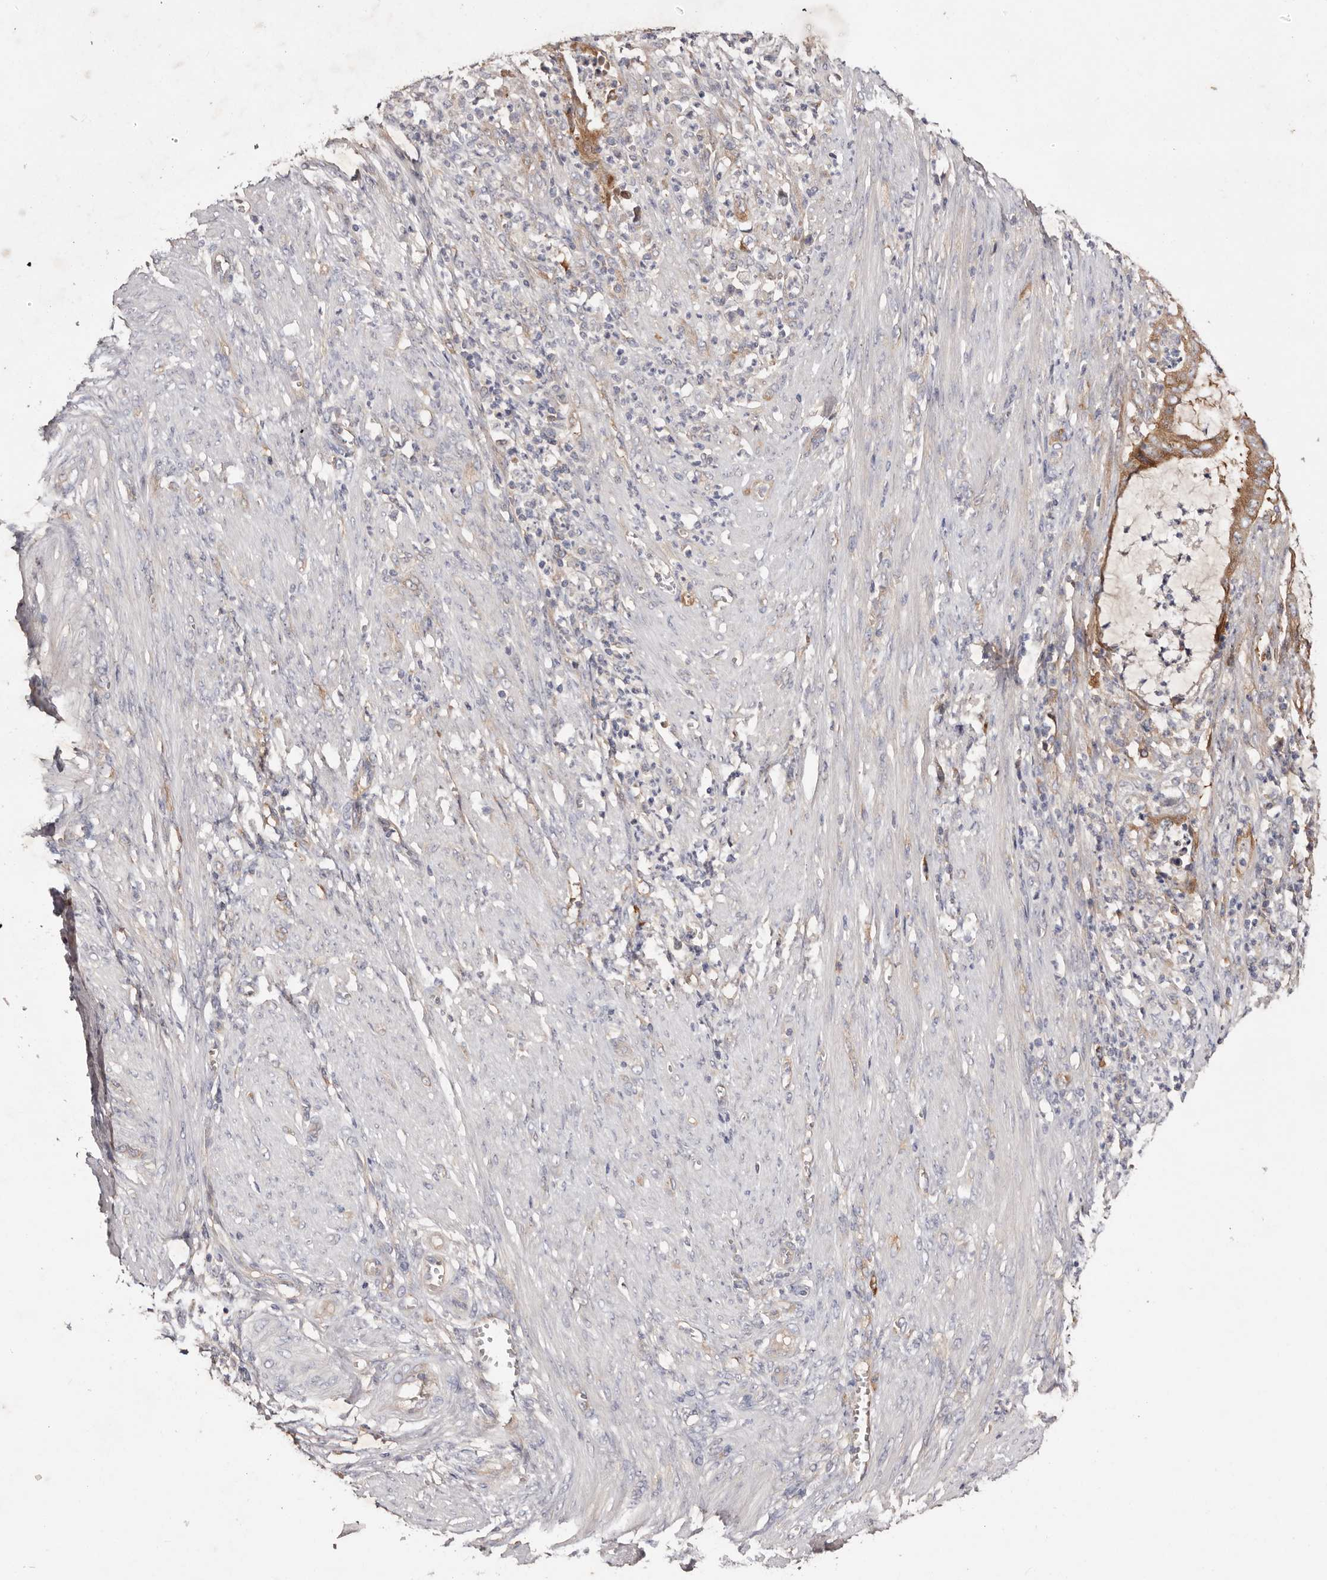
{"staining": {"intensity": "moderate", "quantity": ">75%", "location": "cytoplasmic/membranous"}, "tissue": "endometrial cancer", "cell_type": "Tumor cells", "image_type": "cancer", "snomed": [{"axis": "morphology", "description": "Adenocarcinoma, NOS"}, {"axis": "topography", "description": "Endometrium"}], "caption": "IHC staining of adenocarcinoma (endometrial), which exhibits medium levels of moderate cytoplasmic/membranous staining in about >75% of tumor cells indicating moderate cytoplasmic/membranous protein staining. The staining was performed using DAB (3,3'-diaminobenzidine) (brown) for protein detection and nuclei were counterstained in hematoxylin (blue).", "gene": "LTV1", "patient": {"sex": "female", "age": 51}}